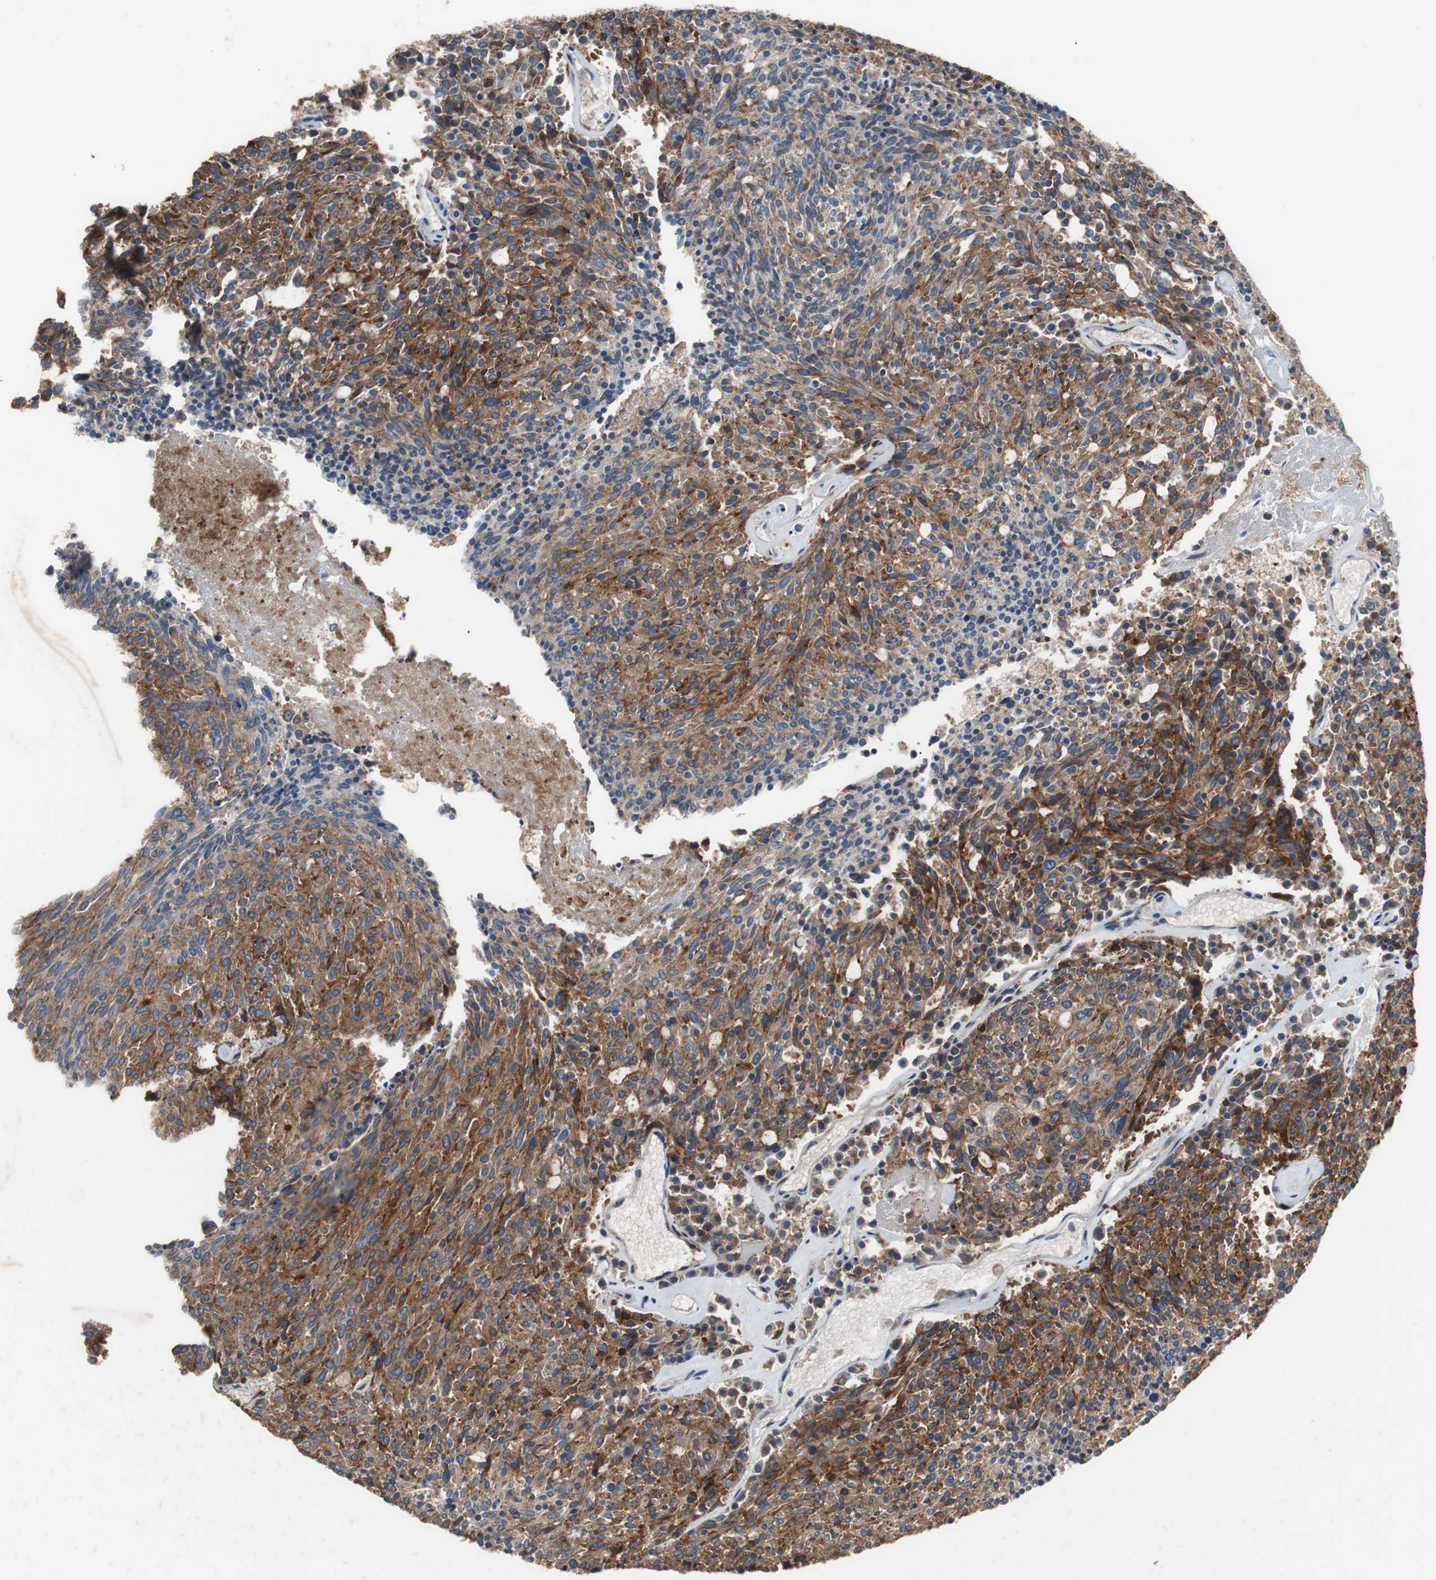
{"staining": {"intensity": "strong", "quantity": ">75%", "location": "cytoplasmic/membranous"}, "tissue": "carcinoid", "cell_type": "Tumor cells", "image_type": "cancer", "snomed": [{"axis": "morphology", "description": "Carcinoid, malignant, NOS"}, {"axis": "topography", "description": "Pancreas"}], "caption": "The image demonstrates staining of malignant carcinoid, revealing strong cytoplasmic/membranous protein staining (brown color) within tumor cells.", "gene": "SORT1", "patient": {"sex": "female", "age": 54}}